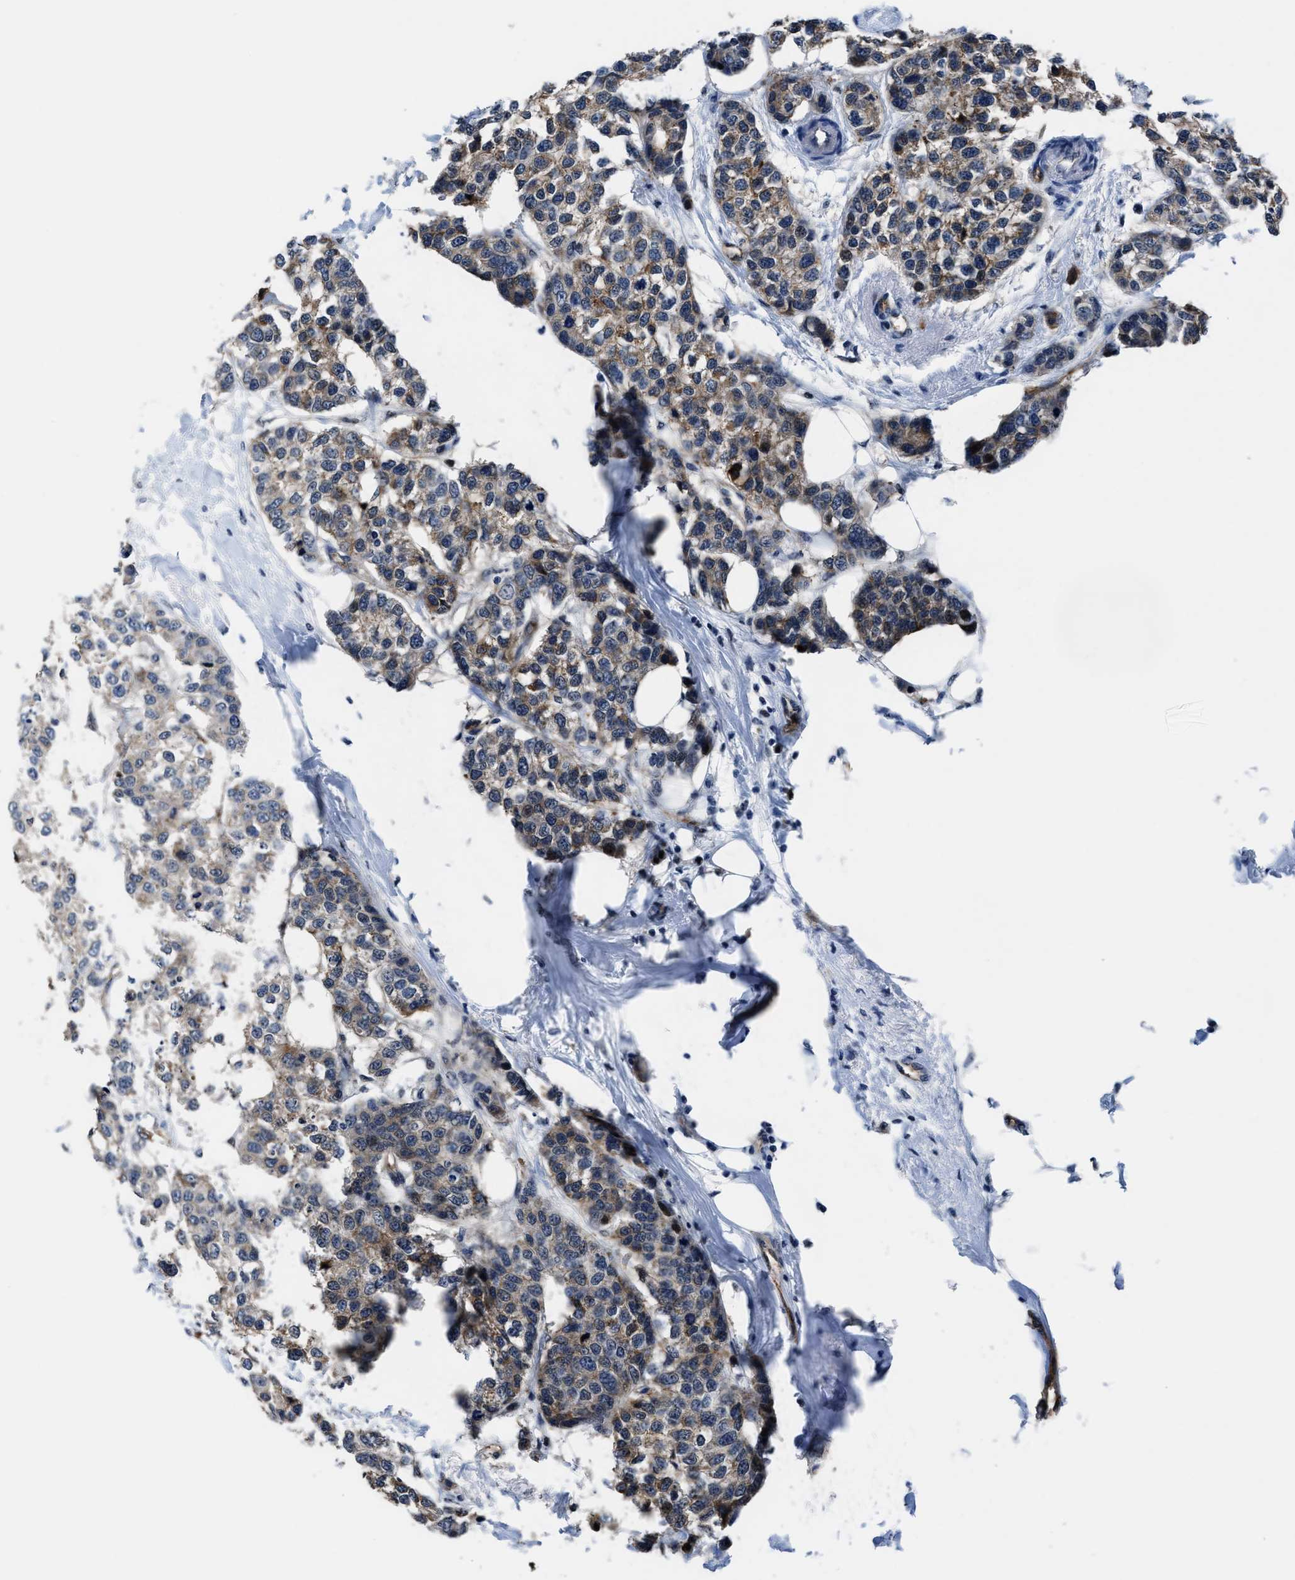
{"staining": {"intensity": "weak", "quantity": ">75%", "location": "cytoplasmic/membranous"}, "tissue": "breast cancer", "cell_type": "Tumor cells", "image_type": "cancer", "snomed": [{"axis": "morphology", "description": "Duct carcinoma"}, {"axis": "topography", "description": "Breast"}], "caption": "Breast cancer (invasive ductal carcinoma) stained with DAB (3,3'-diaminobenzidine) immunohistochemistry (IHC) exhibits low levels of weak cytoplasmic/membranous expression in about >75% of tumor cells.", "gene": "MARCKSL1", "patient": {"sex": "female", "age": 51}}